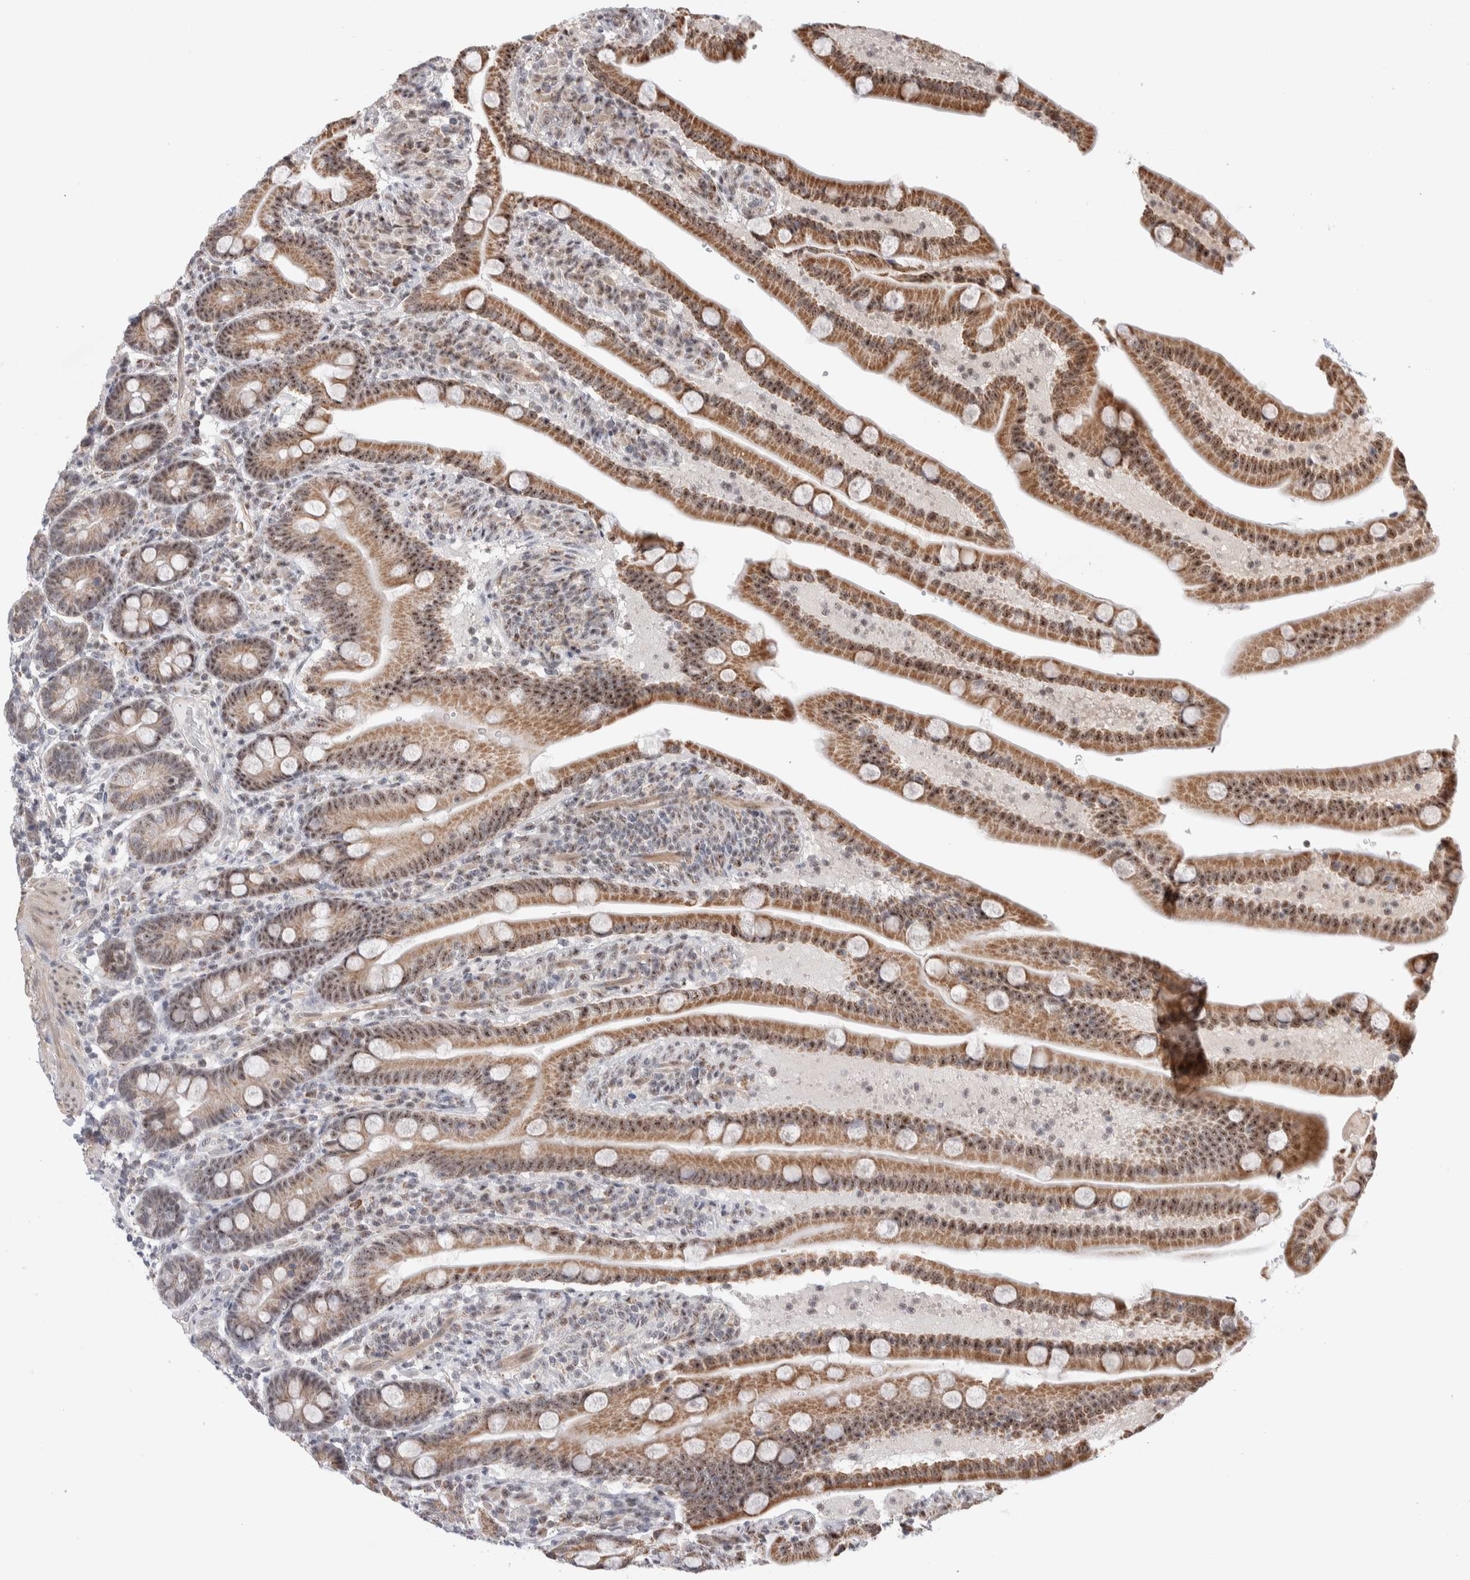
{"staining": {"intensity": "moderate", "quantity": ">75%", "location": "cytoplasmic/membranous,nuclear"}, "tissue": "duodenum", "cell_type": "Glandular cells", "image_type": "normal", "snomed": [{"axis": "morphology", "description": "Normal tissue, NOS"}, {"axis": "topography", "description": "Duodenum"}], "caption": "This photomicrograph exhibits benign duodenum stained with immunohistochemistry to label a protein in brown. The cytoplasmic/membranous,nuclear of glandular cells show moderate positivity for the protein. Nuclei are counter-stained blue.", "gene": "ZNF695", "patient": {"sex": "male", "age": 54}}